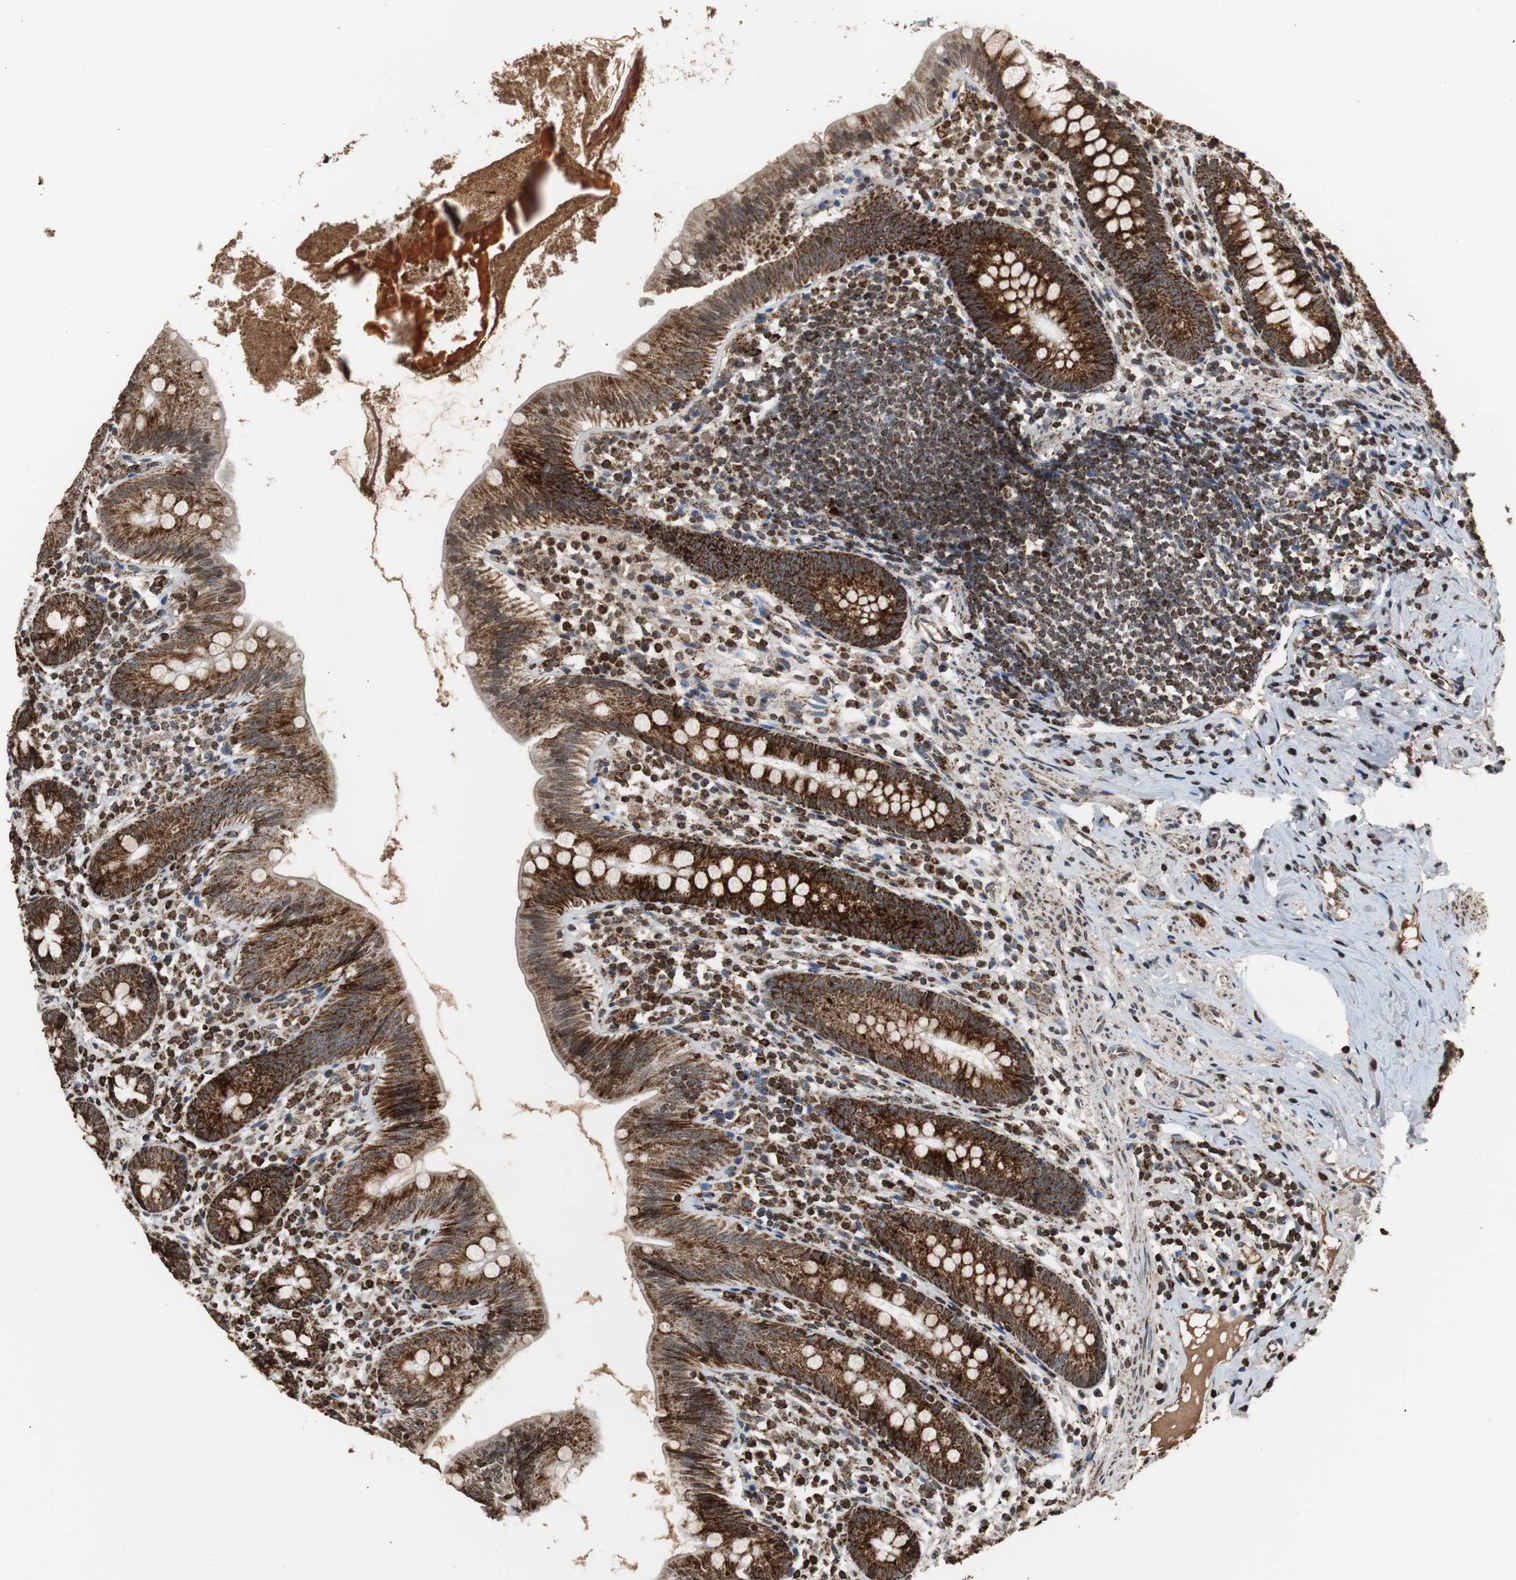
{"staining": {"intensity": "strong", "quantity": ">75%", "location": "cytoplasmic/membranous"}, "tissue": "appendix", "cell_type": "Glandular cells", "image_type": "normal", "snomed": [{"axis": "morphology", "description": "Normal tissue, NOS"}, {"axis": "topography", "description": "Appendix"}], "caption": "Immunohistochemical staining of normal appendix demonstrates strong cytoplasmic/membranous protein staining in about >75% of glandular cells.", "gene": "HSPA9", "patient": {"sex": "male", "age": 52}}